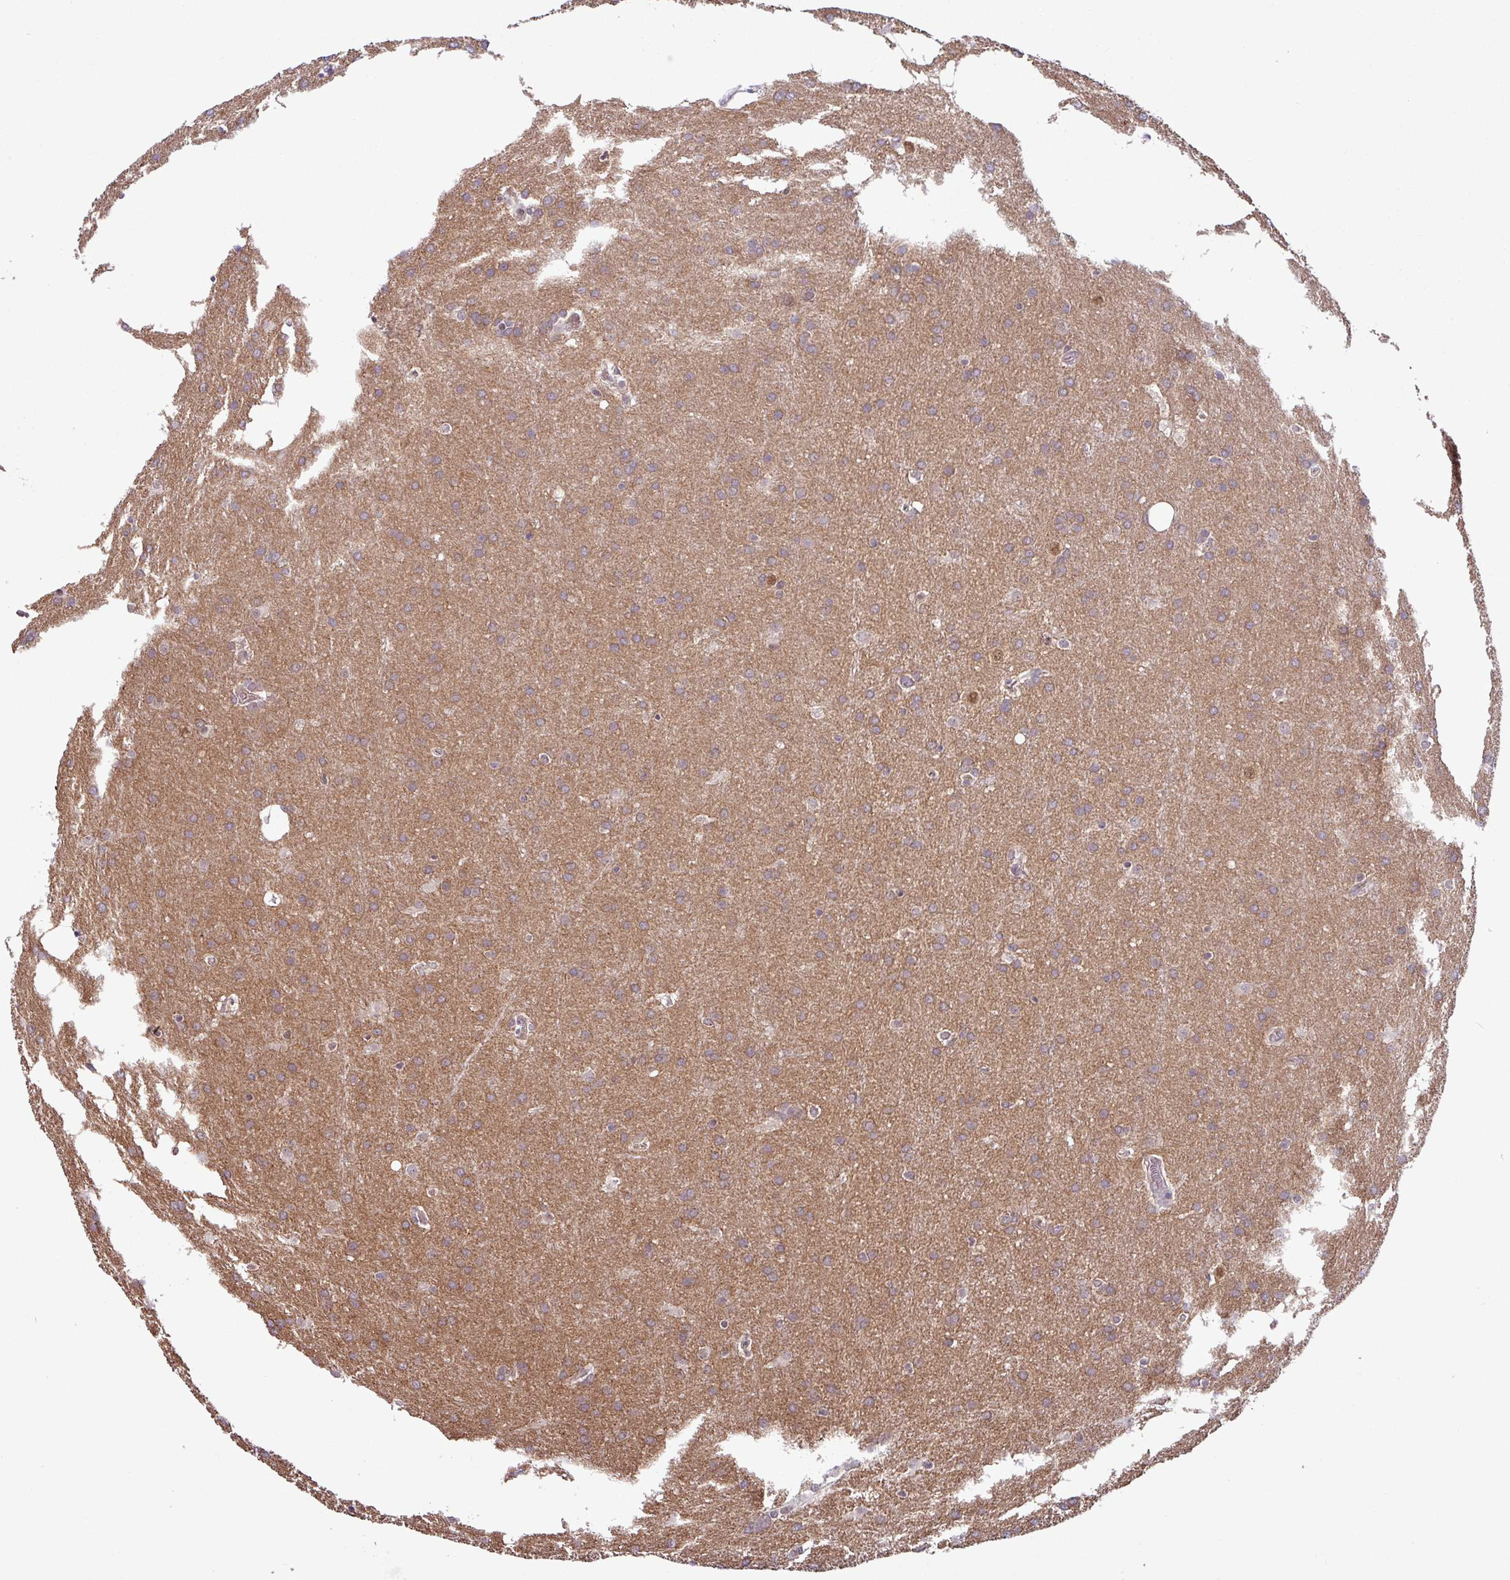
{"staining": {"intensity": "weak", "quantity": "25%-75%", "location": "cytoplasmic/membranous"}, "tissue": "glioma", "cell_type": "Tumor cells", "image_type": "cancer", "snomed": [{"axis": "morphology", "description": "Glioma, malignant, Low grade"}, {"axis": "topography", "description": "Brain"}], "caption": "This photomicrograph exhibits immunohistochemistry (IHC) staining of low-grade glioma (malignant), with low weak cytoplasmic/membranous expression in about 25%-75% of tumor cells.", "gene": "NPFFR1", "patient": {"sex": "female", "age": 32}}